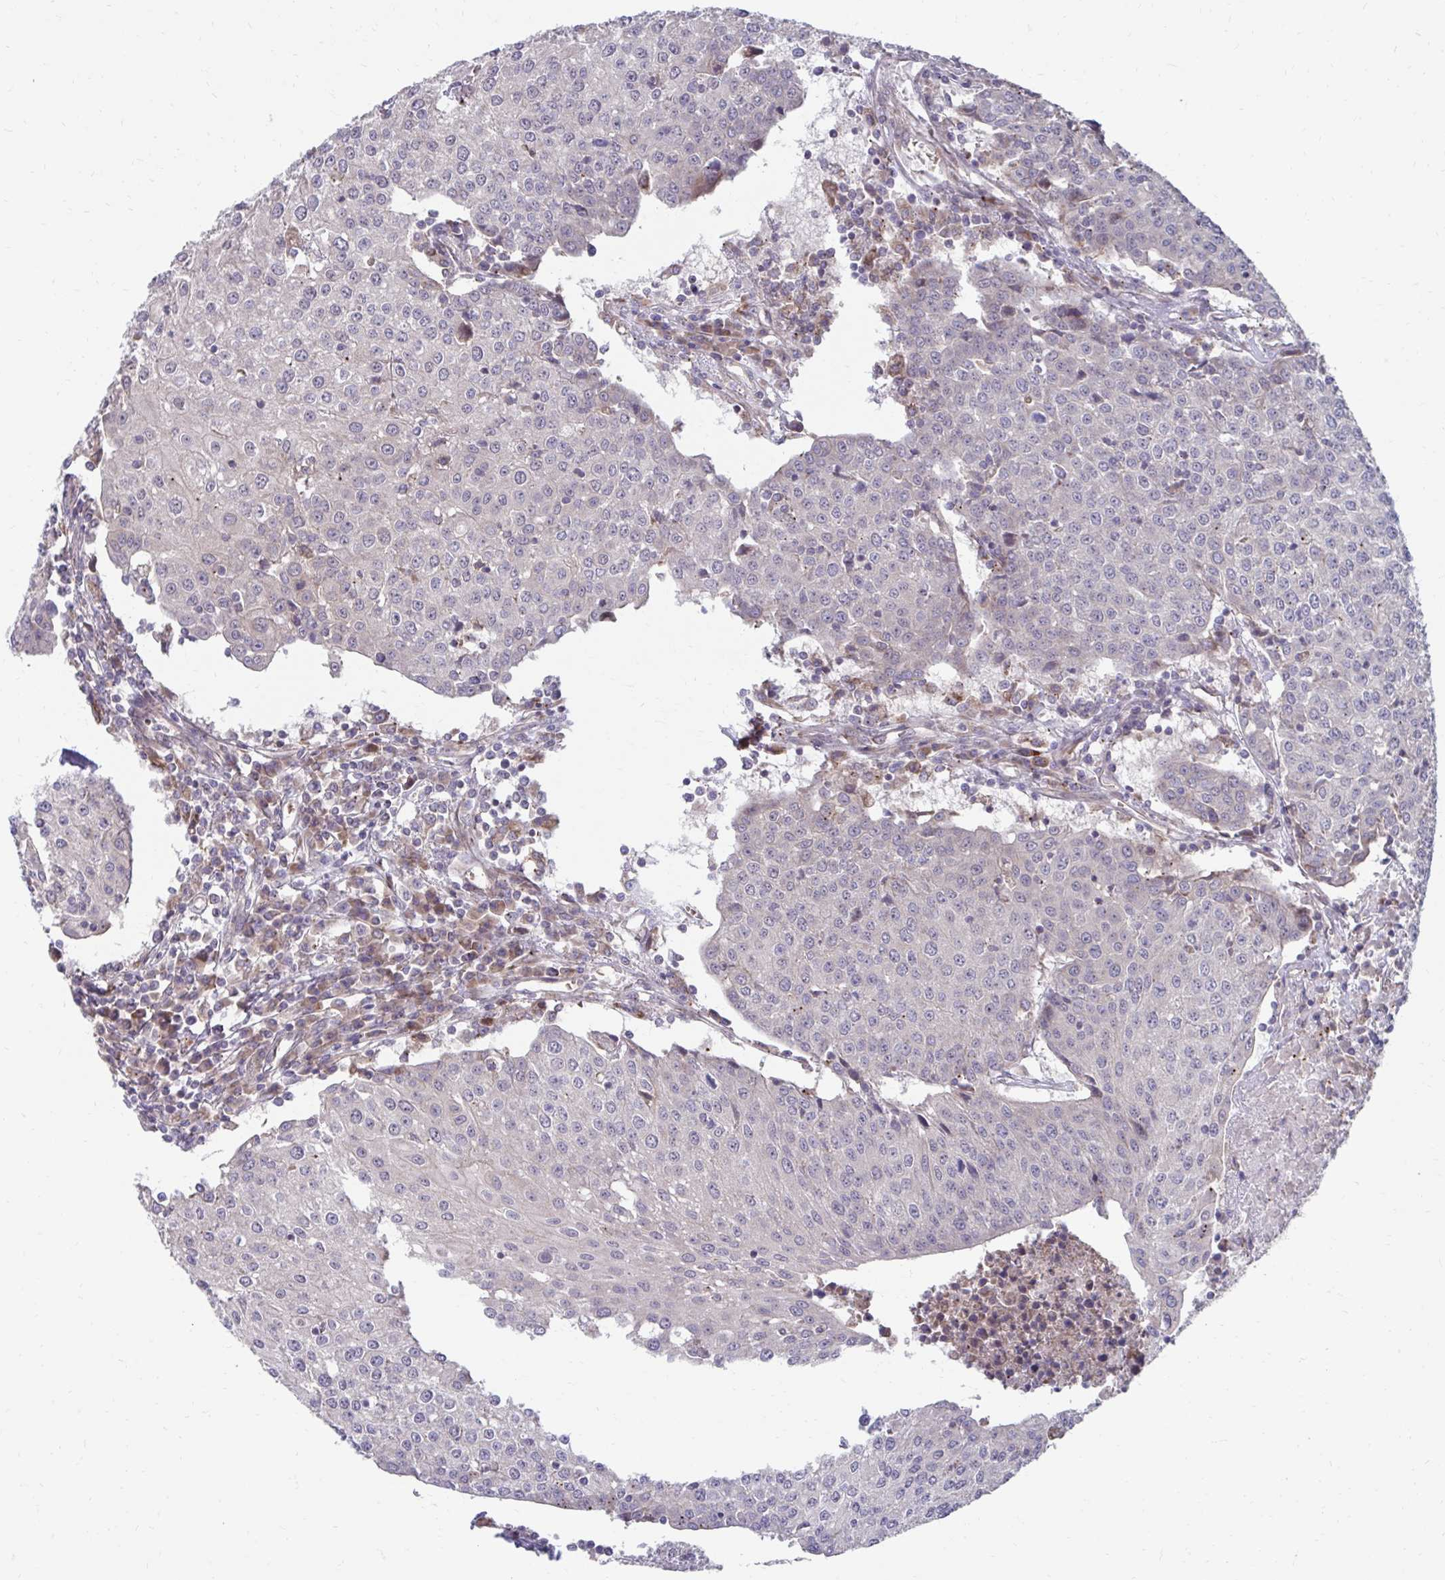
{"staining": {"intensity": "negative", "quantity": "none", "location": "none"}, "tissue": "urothelial cancer", "cell_type": "Tumor cells", "image_type": "cancer", "snomed": [{"axis": "morphology", "description": "Urothelial carcinoma, High grade"}, {"axis": "topography", "description": "Urinary bladder"}], "caption": "Tumor cells are negative for protein expression in human urothelial carcinoma (high-grade). The staining was performed using DAB (3,3'-diaminobenzidine) to visualize the protein expression in brown, while the nuclei were stained in blue with hematoxylin (Magnification: 20x).", "gene": "ITPR2", "patient": {"sex": "female", "age": 85}}